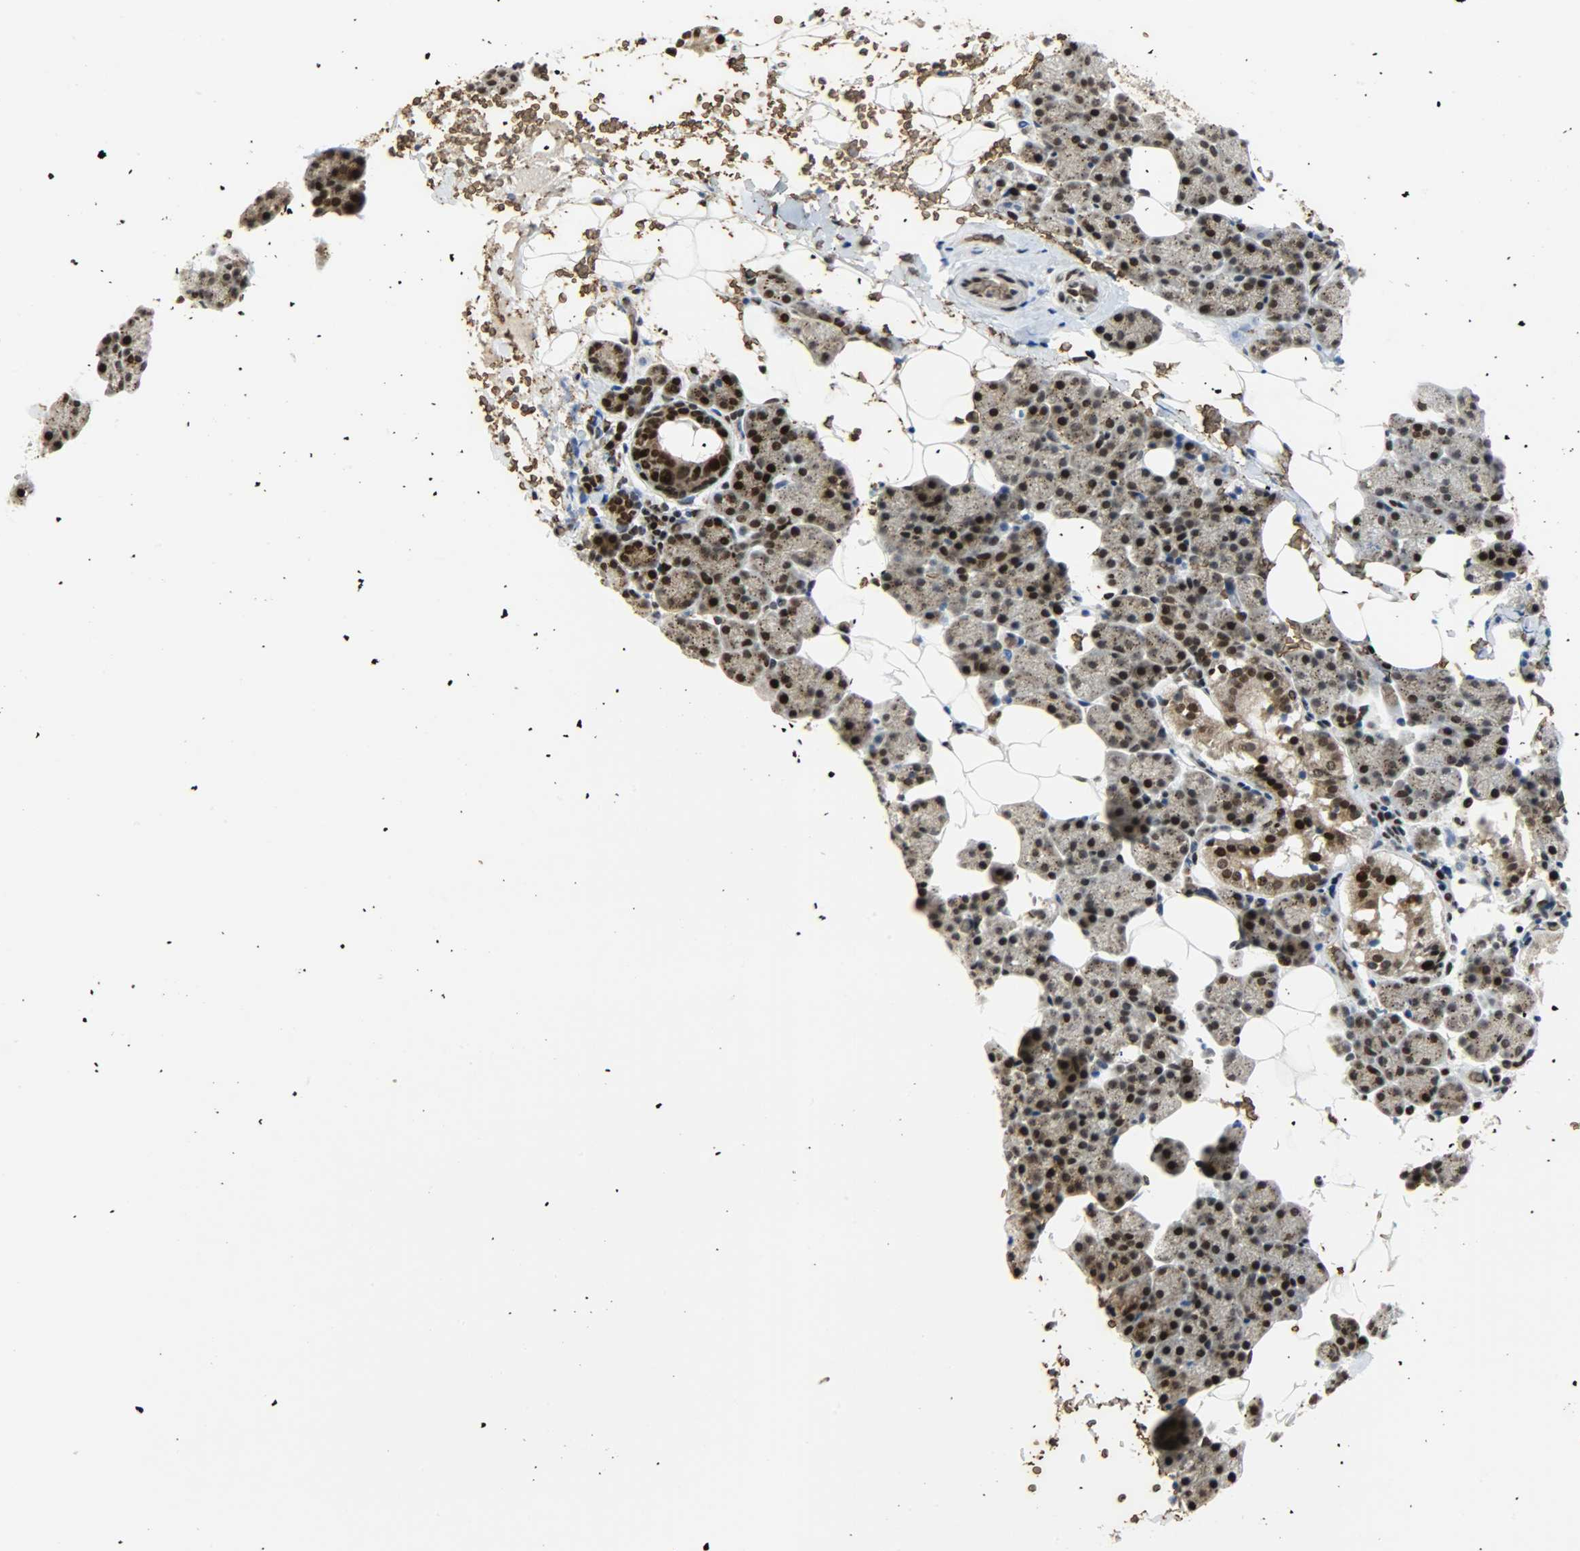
{"staining": {"intensity": "strong", "quantity": ">75%", "location": "cytoplasmic/membranous,nuclear"}, "tissue": "salivary gland", "cell_type": "Glandular cells", "image_type": "normal", "snomed": [{"axis": "morphology", "description": "Normal tissue, NOS"}, {"axis": "topography", "description": "Lymph node"}, {"axis": "topography", "description": "Salivary gland"}], "caption": "Glandular cells reveal strong cytoplasmic/membranous,nuclear expression in about >75% of cells in benign salivary gland.", "gene": "SNAI1", "patient": {"sex": "male", "age": 8}}